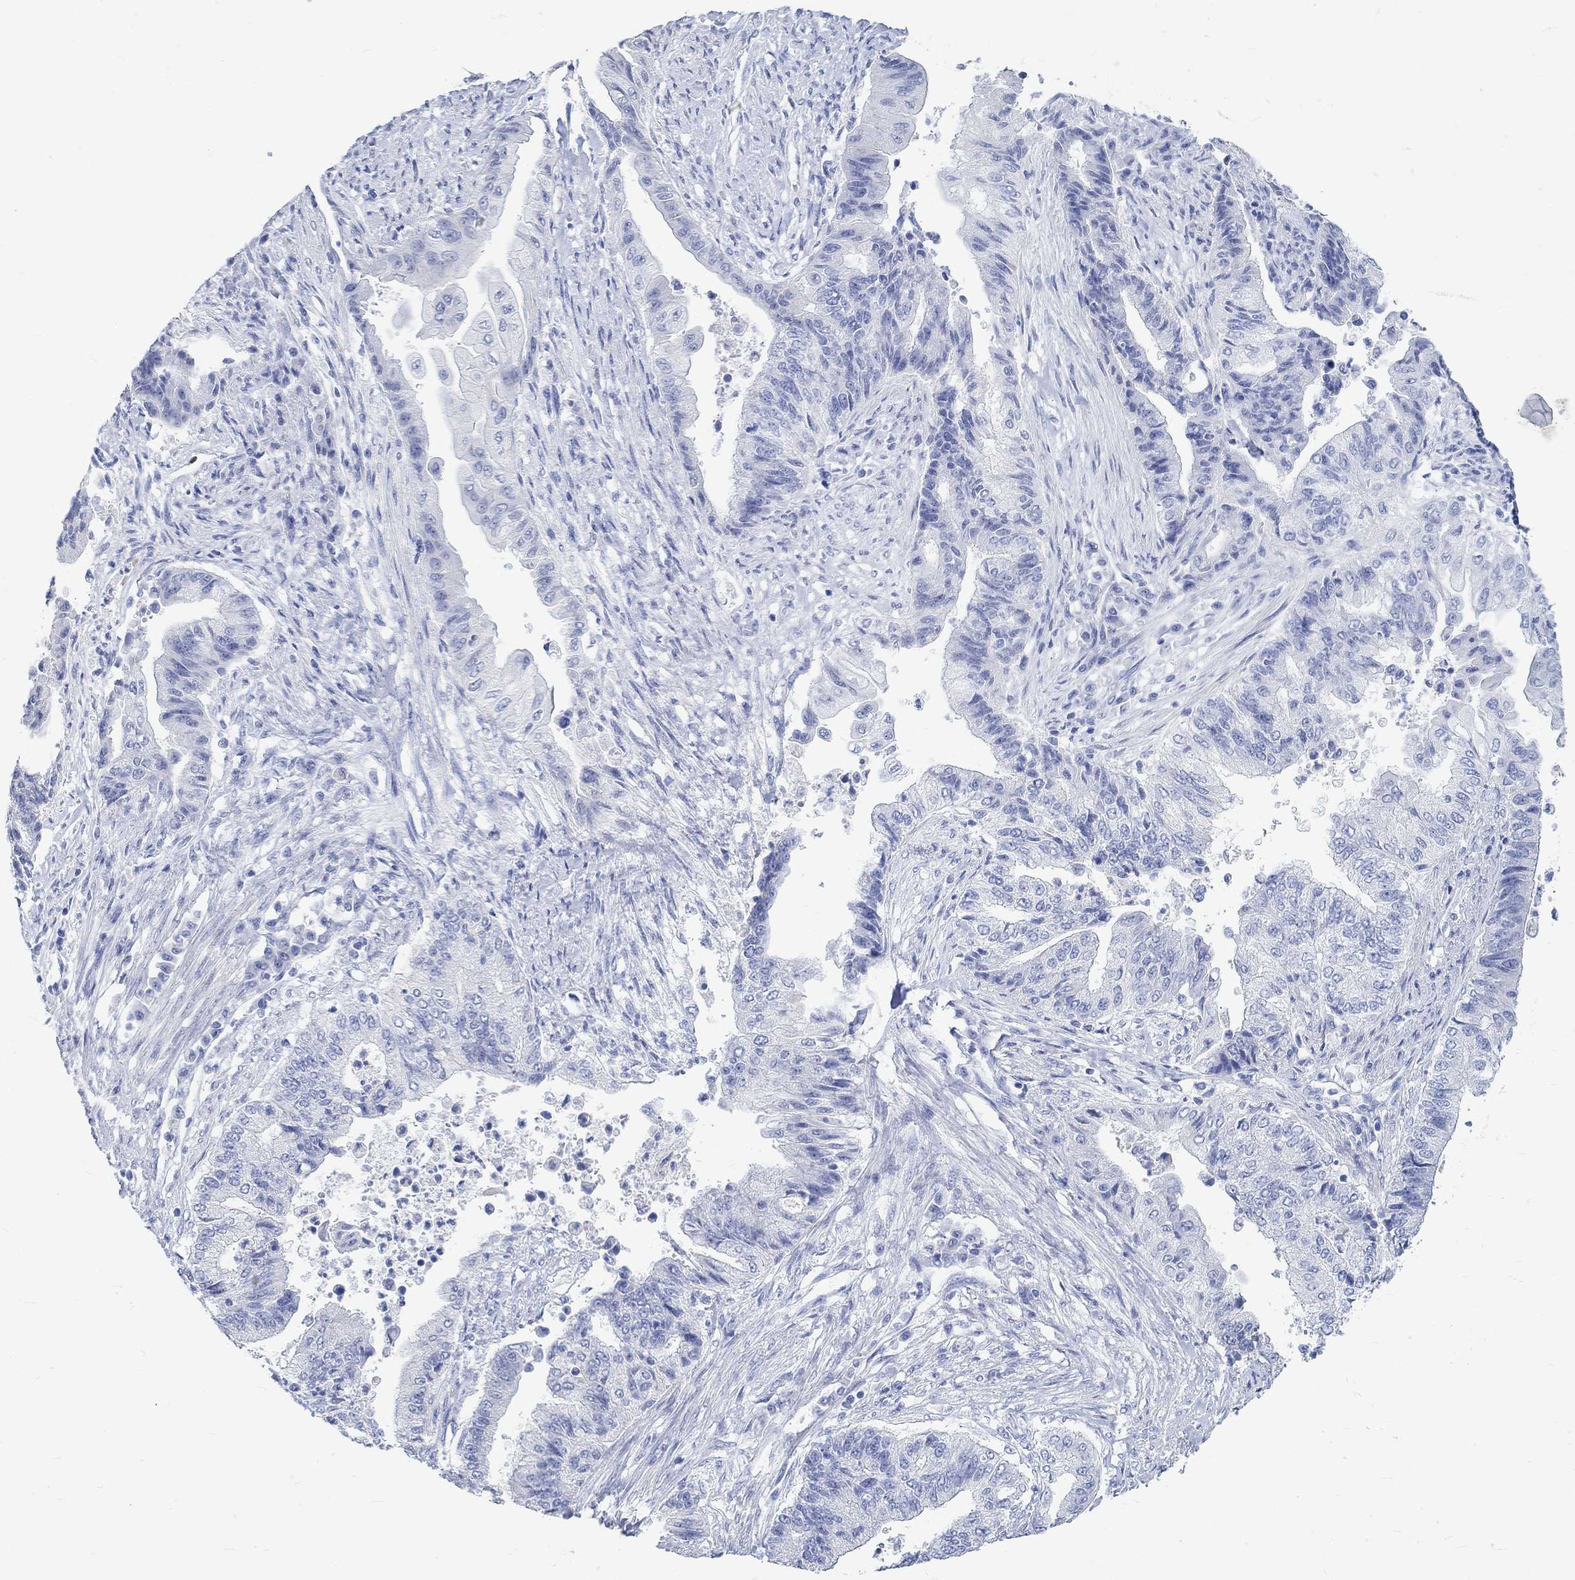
{"staining": {"intensity": "negative", "quantity": "none", "location": "none"}, "tissue": "endometrial cancer", "cell_type": "Tumor cells", "image_type": "cancer", "snomed": [{"axis": "morphology", "description": "Adenocarcinoma, NOS"}, {"axis": "topography", "description": "Uterus"}, {"axis": "topography", "description": "Endometrium"}], "caption": "Tumor cells are negative for brown protein staining in endometrial cancer (adenocarcinoma).", "gene": "GRIA3", "patient": {"sex": "female", "age": 54}}